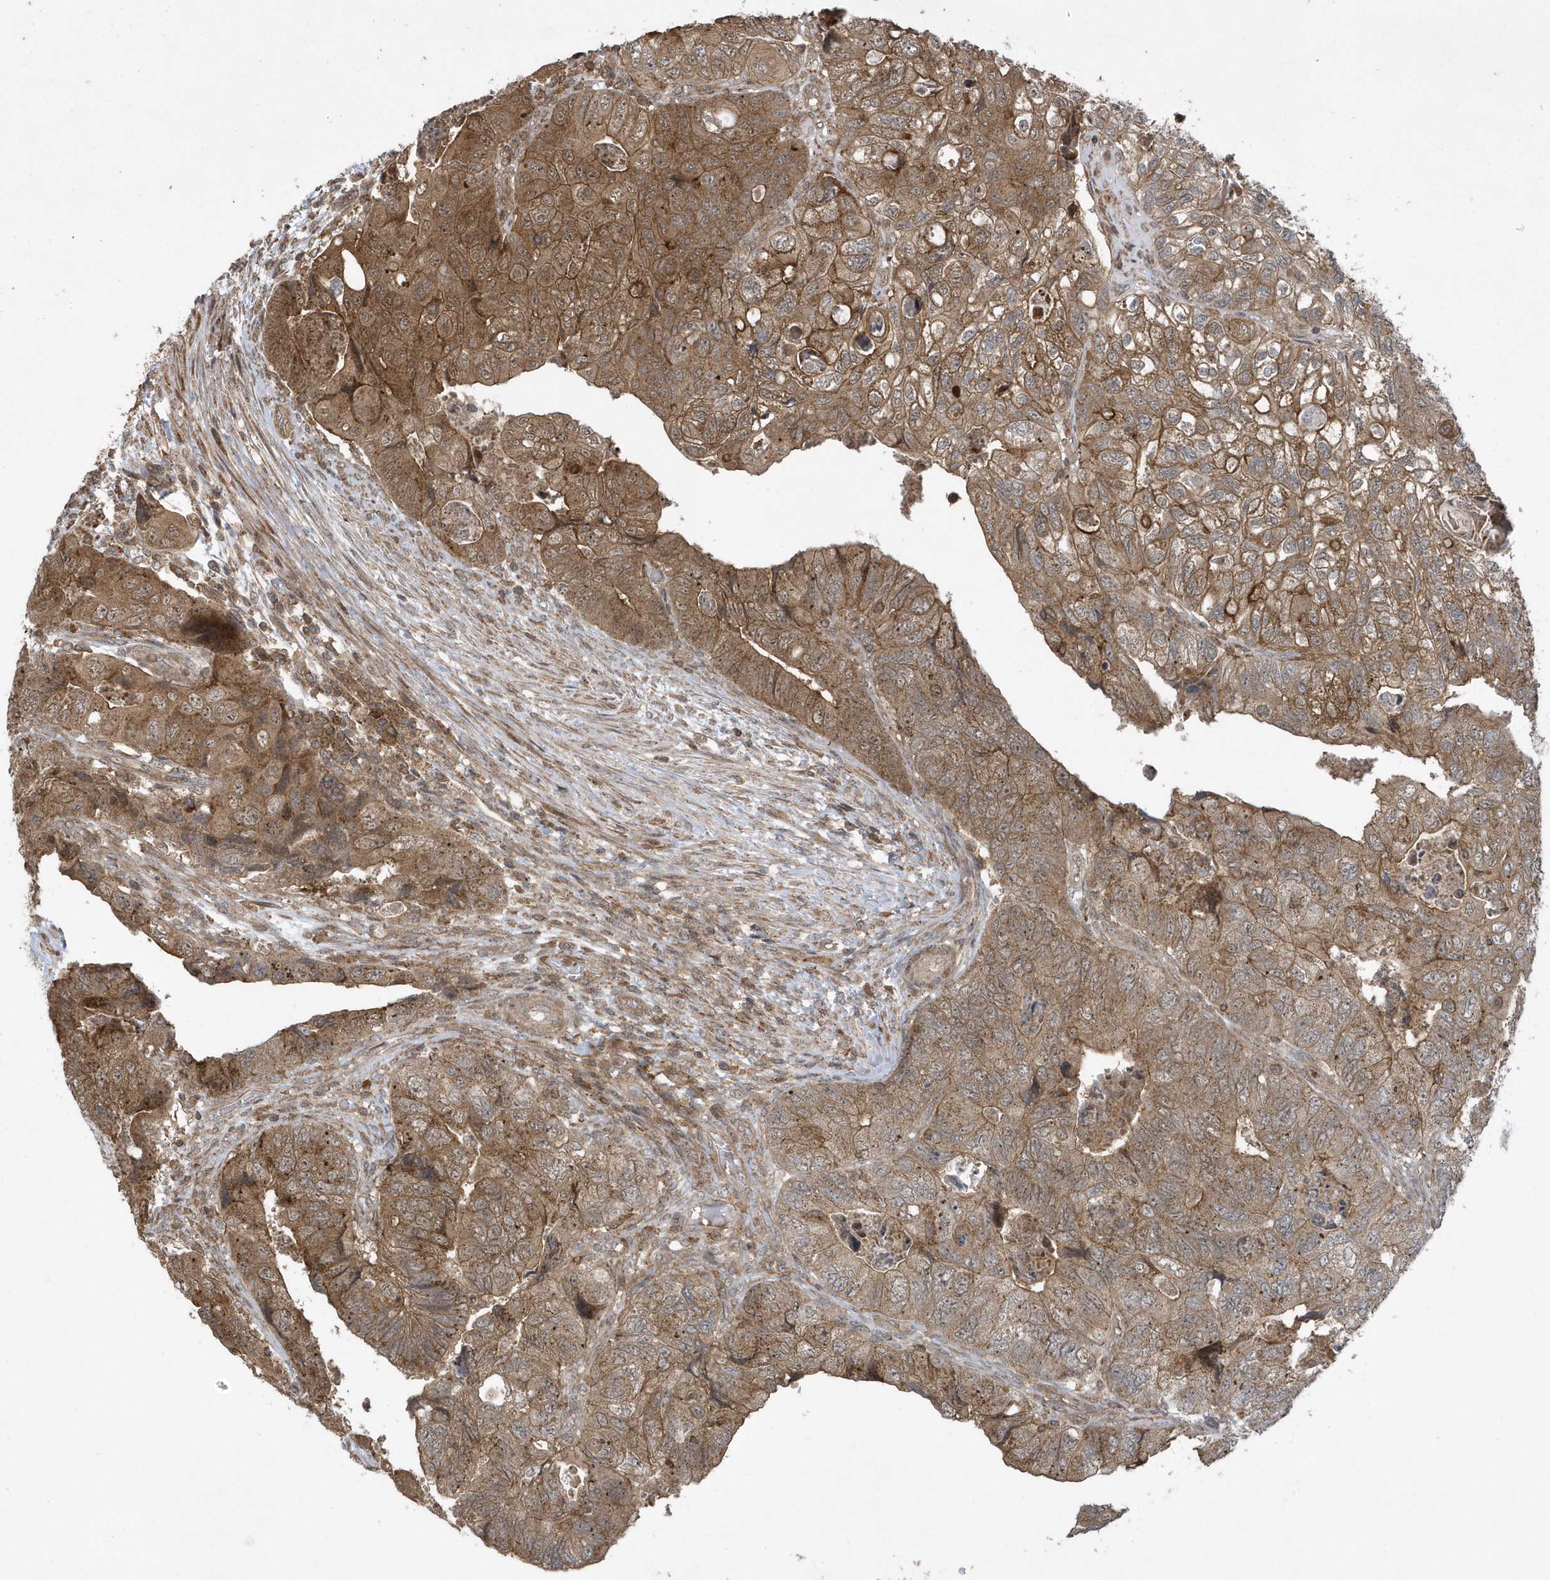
{"staining": {"intensity": "moderate", "quantity": ">75%", "location": "cytoplasmic/membranous"}, "tissue": "colorectal cancer", "cell_type": "Tumor cells", "image_type": "cancer", "snomed": [{"axis": "morphology", "description": "Adenocarcinoma, NOS"}, {"axis": "topography", "description": "Rectum"}], "caption": "Human colorectal cancer (adenocarcinoma) stained for a protein (brown) shows moderate cytoplasmic/membranous positive expression in approximately >75% of tumor cells.", "gene": "STAMBP", "patient": {"sex": "male", "age": 63}}